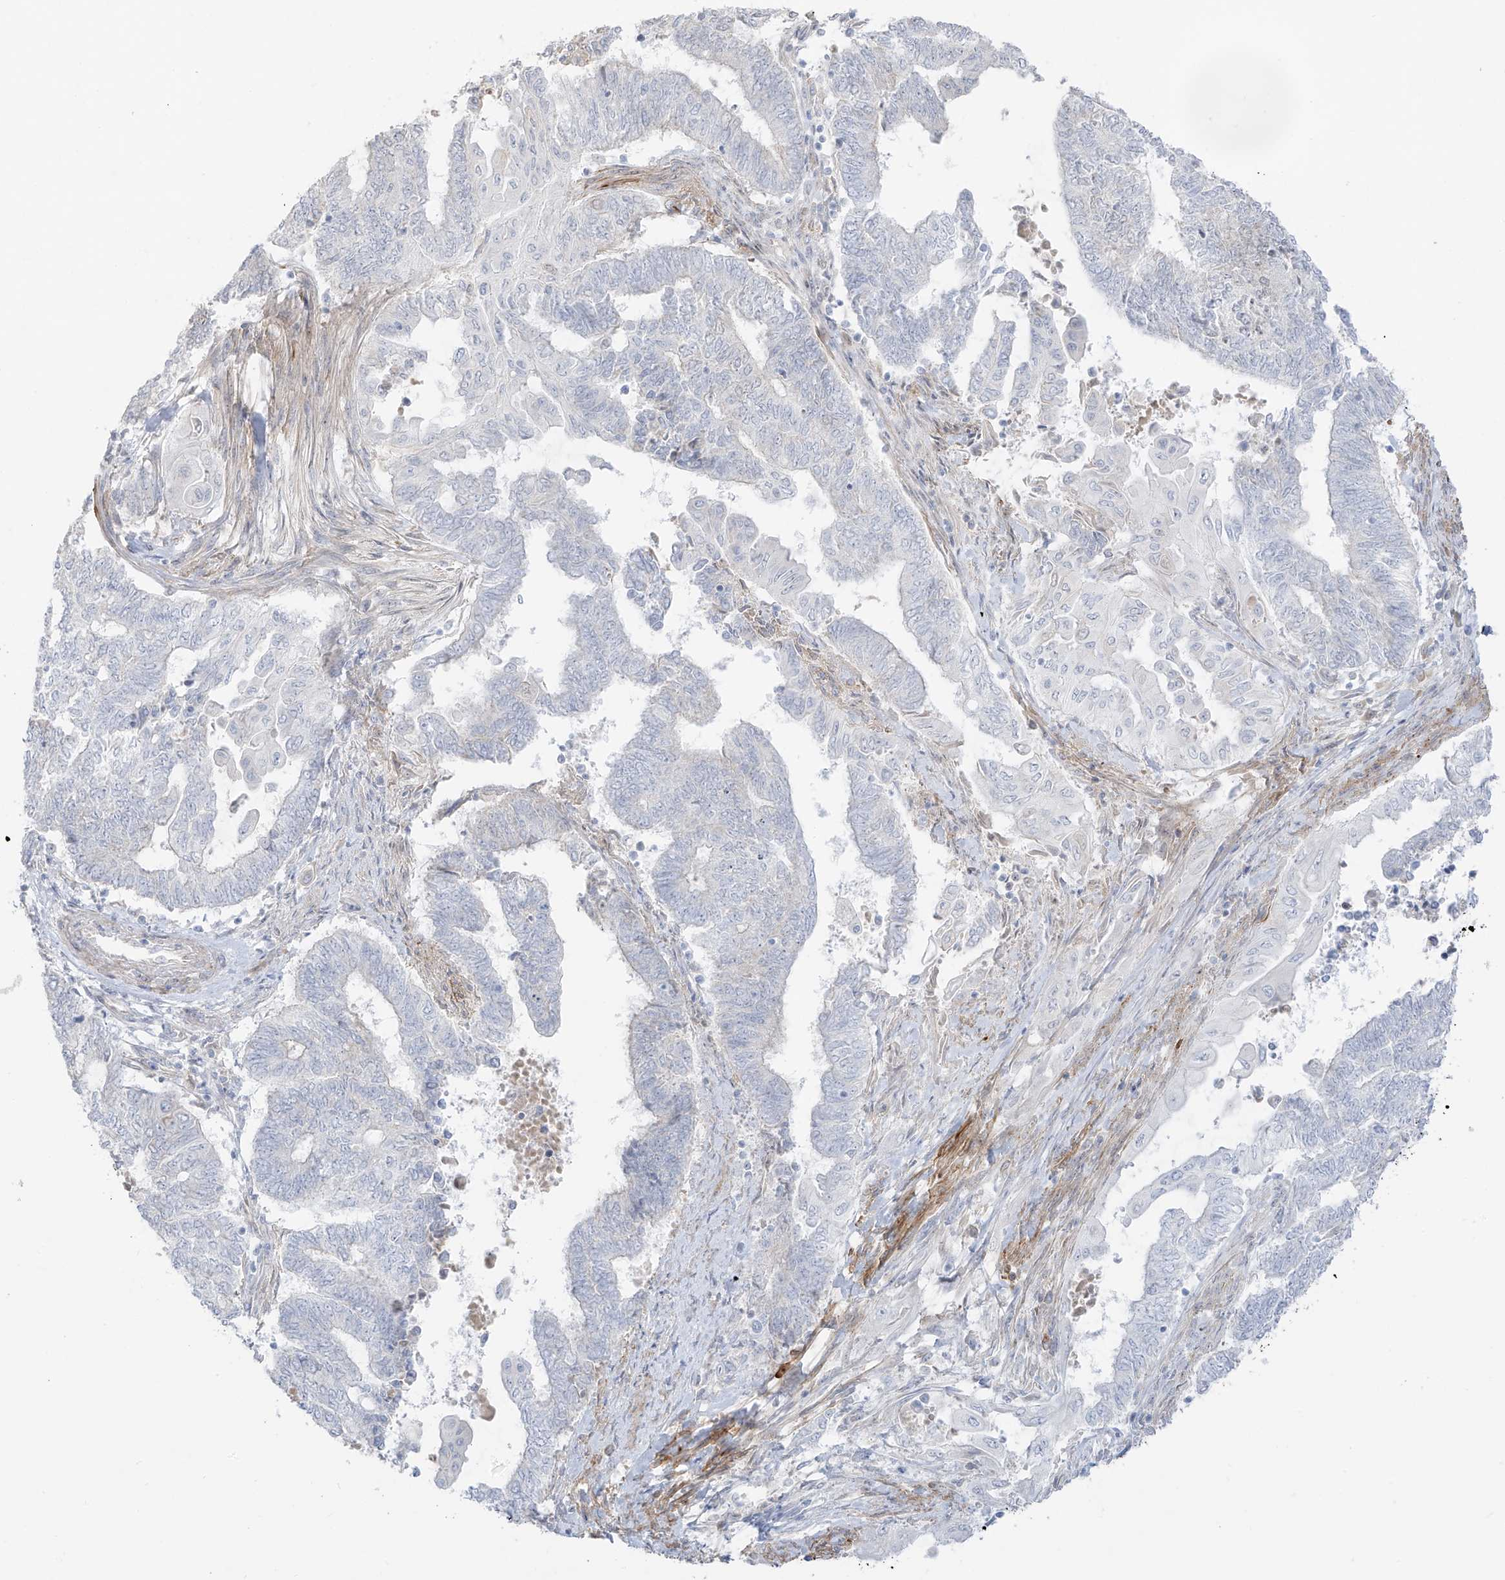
{"staining": {"intensity": "negative", "quantity": "none", "location": "none"}, "tissue": "endometrial cancer", "cell_type": "Tumor cells", "image_type": "cancer", "snomed": [{"axis": "morphology", "description": "Adenocarcinoma, NOS"}, {"axis": "topography", "description": "Uterus"}, {"axis": "topography", "description": "Endometrium"}], "caption": "DAB immunohistochemical staining of human adenocarcinoma (endometrial) exhibits no significant positivity in tumor cells.", "gene": "C11orf87", "patient": {"sex": "female", "age": 70}}